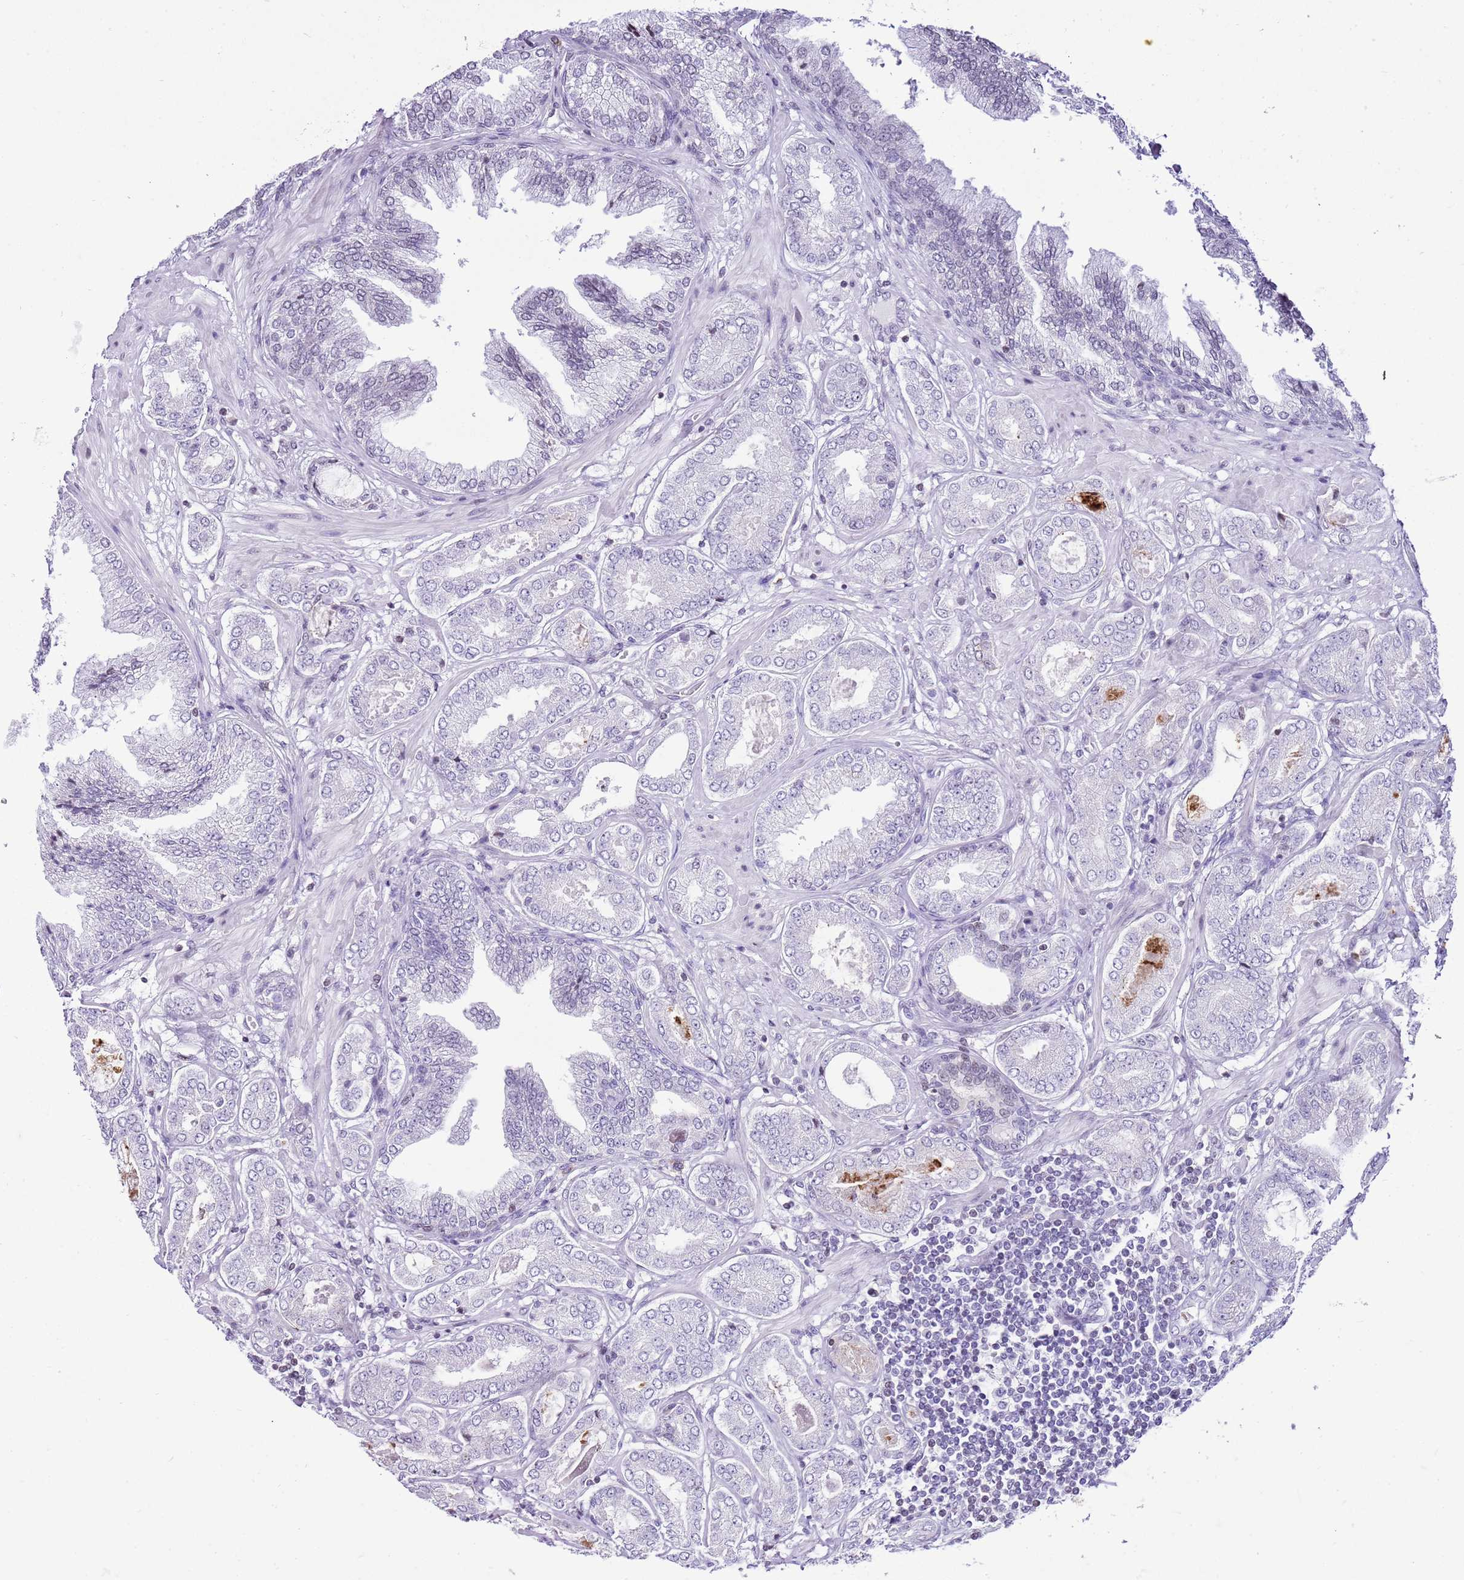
{"staining": {"intensity": "negative", "quantity": "none", "location": "none"}, "tissue": "prostate cancer", "cell_type": "Tumor cells", "image_type": "cancer", "snomed": [{"axis": "morphology", "description": "Adenocarcinoma, Low grade"}, {"axis": "topography", "description": "Prostate"}], "caption": "Immunohistochemistry of human prostate adenocarcinoma (low-grade) shows no staining in tumor cells.", "gene": "PRR15", "patient": {"sex": "male", "age": 63}}